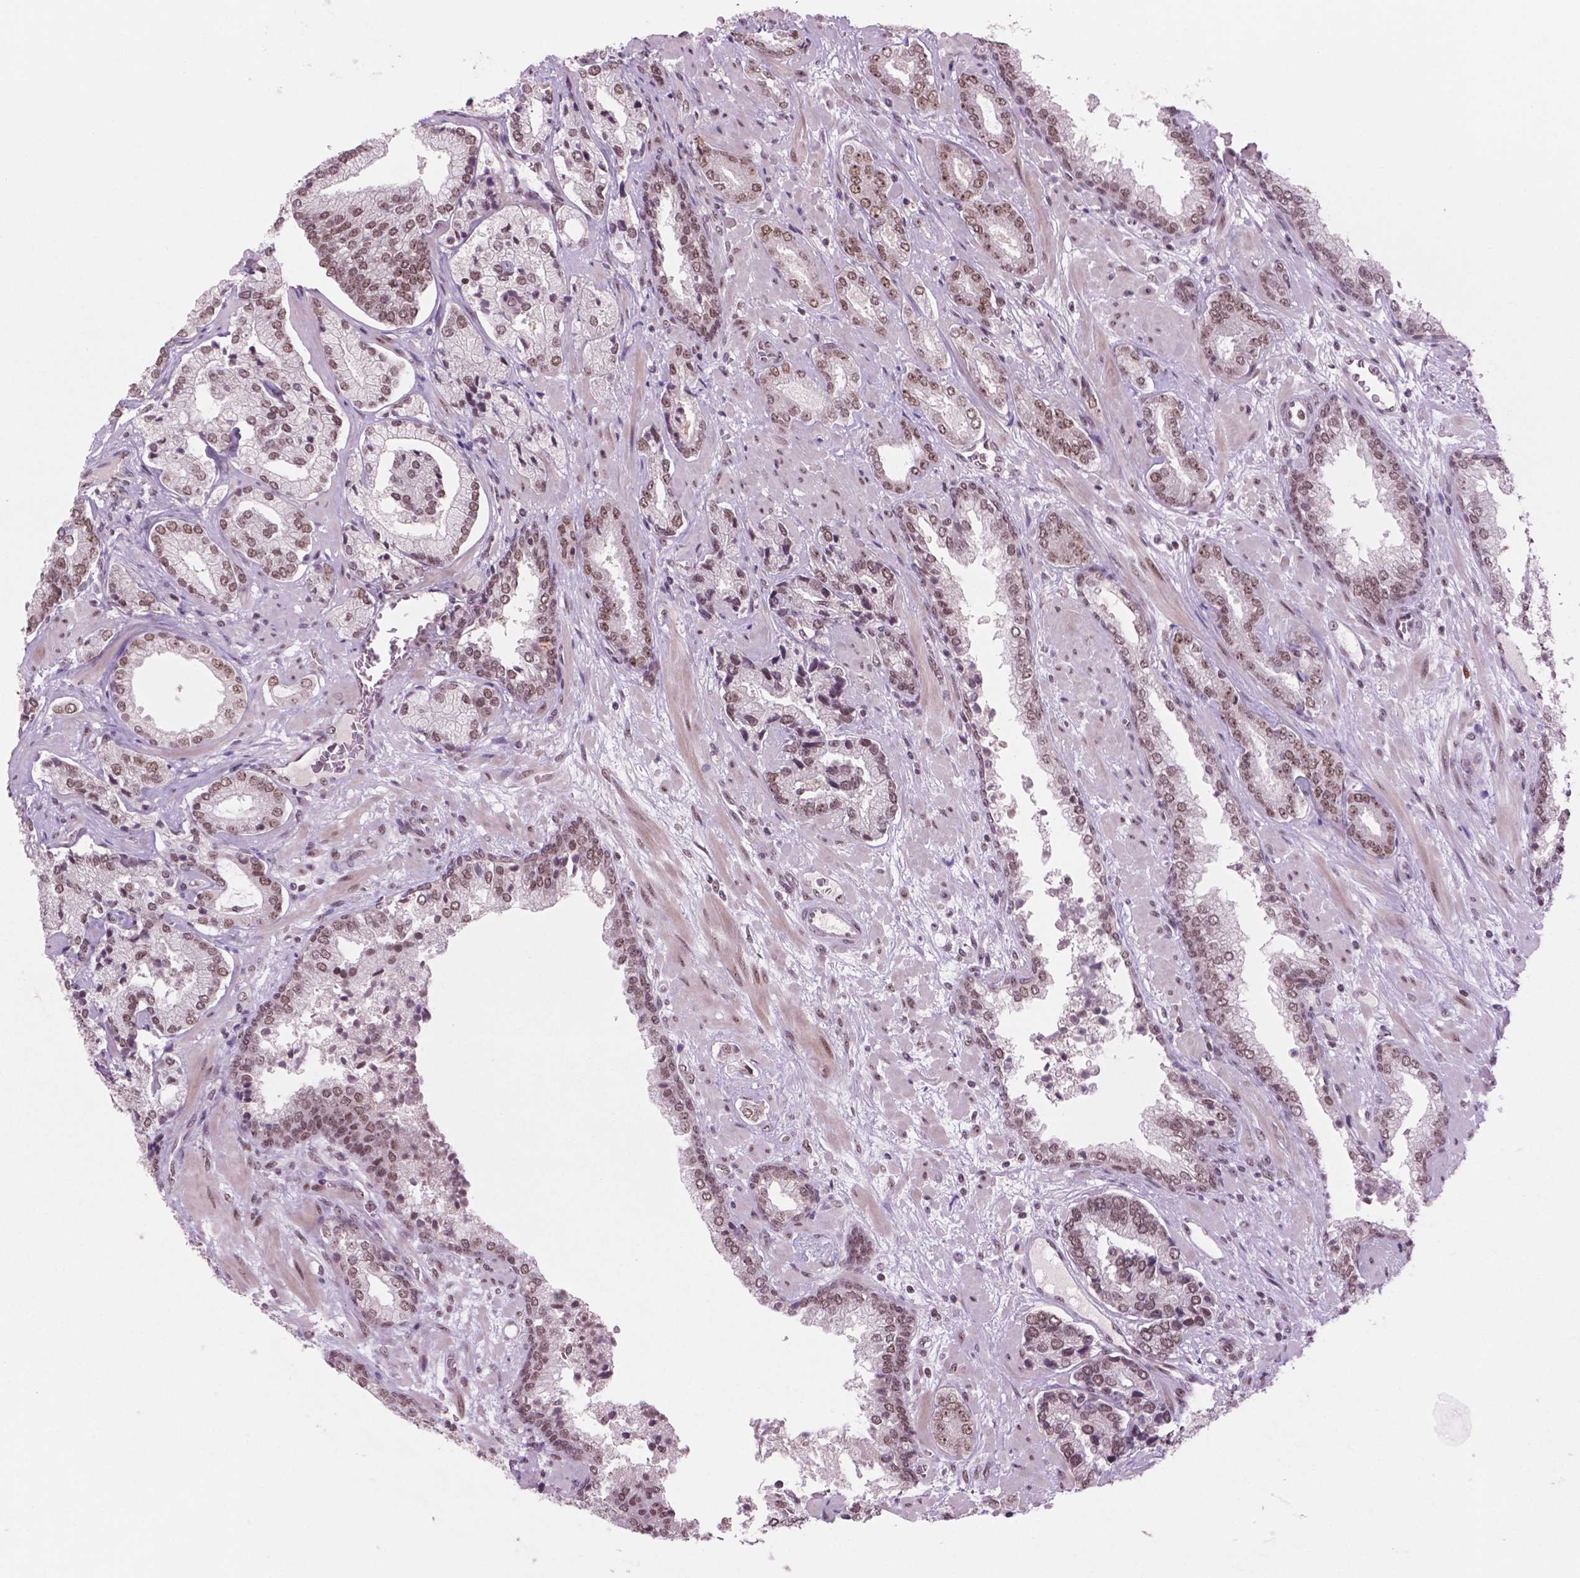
{"staining": {"intensity": "moderate", "quantity": ">75%", "location": "nuclear"}, "tissue": "prostate cancer", "cell_type": "Tumor cells", "image_type": "cancer", "snomed": [{"axis": "morphology", "description": "Adenocarcinoma, Low grade"}, {"axis": "topography", "description": "Prostate"}], "caption": "Prostate adenocarcinoma (low-grade) stained with DAB (3,3'-diaminobenzidine) immunohistochemistry (IHC) displays medium levels of moderate nuclear expression in approximately >75% of tumor cells. Nuclei are stained in blue.", "gene": "POLR2E", "patient": {"sex": "male", "age": 61}}